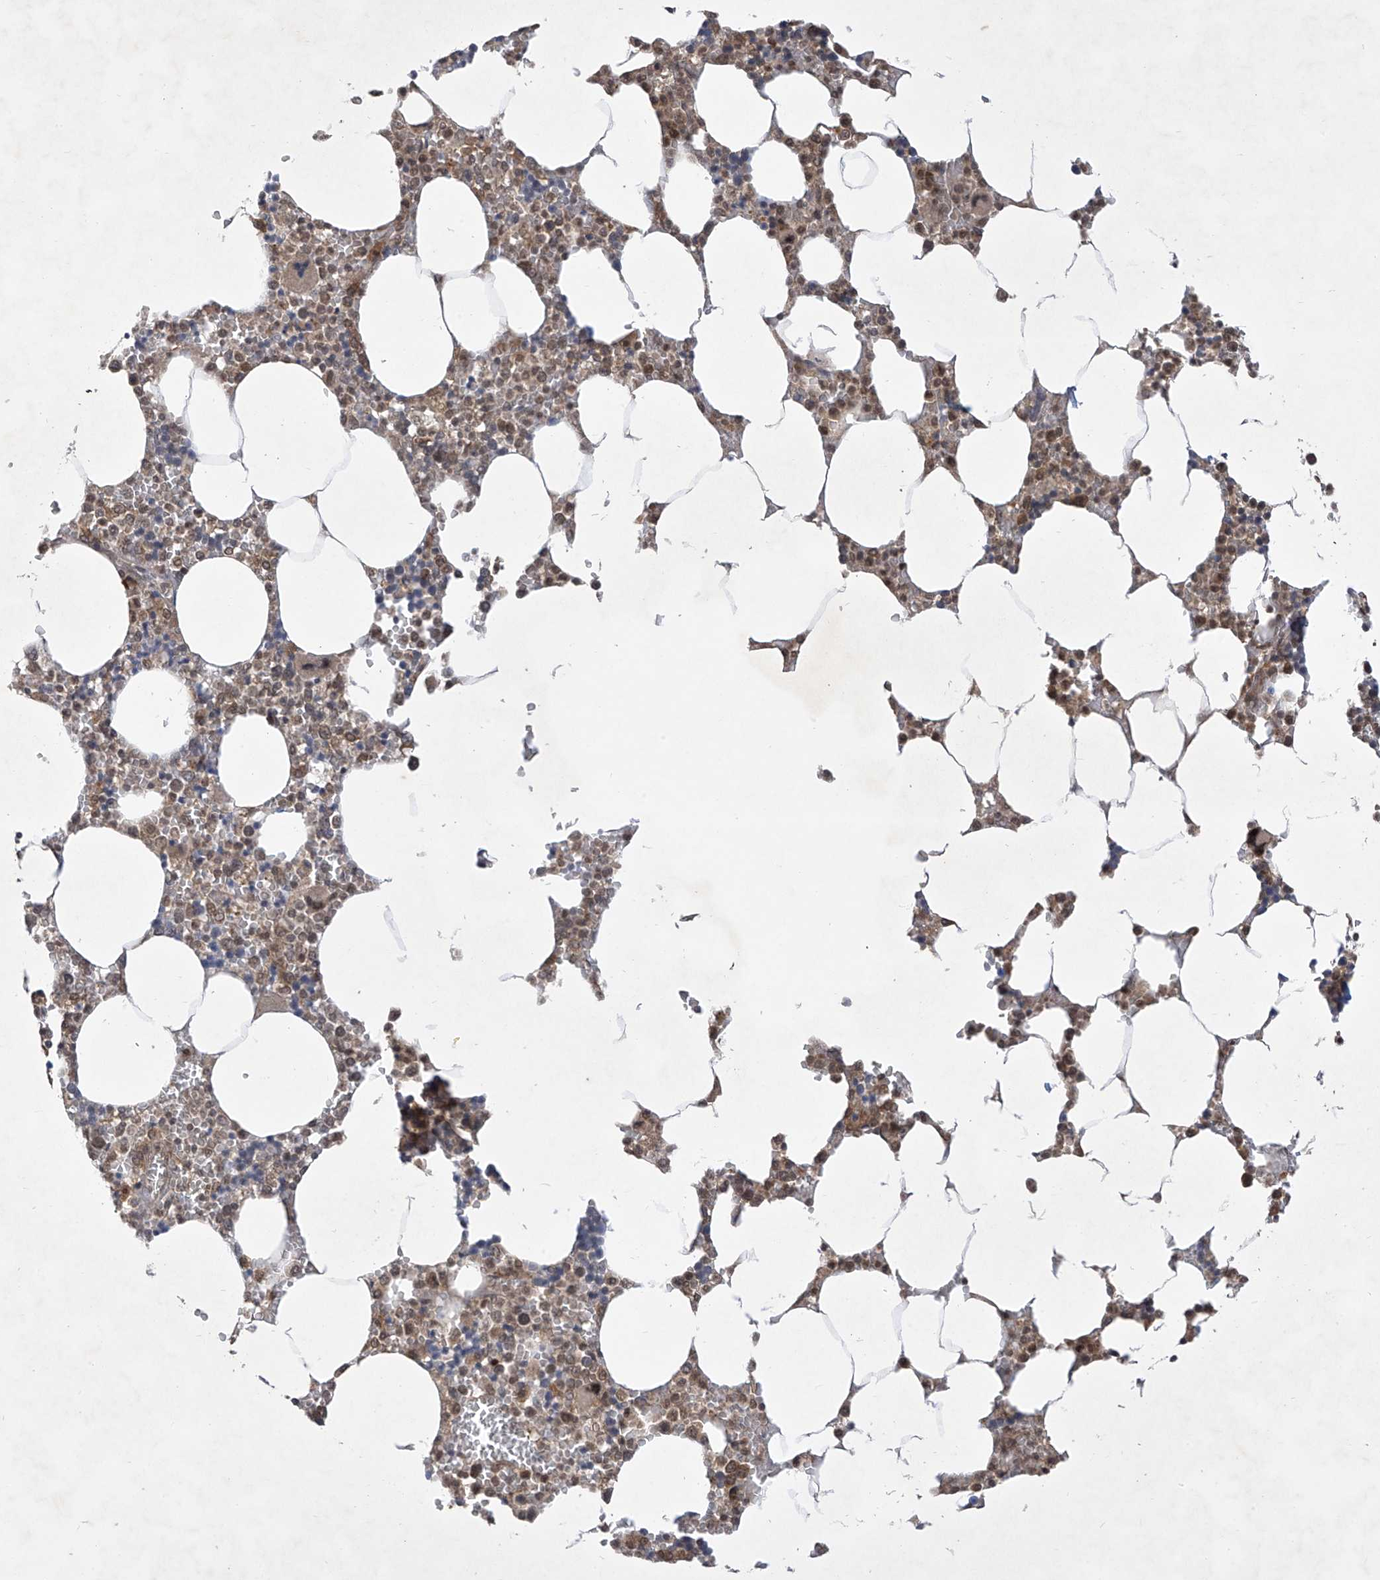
{"staining": {"intensity": "moderate", "quantity": ">75%", "location": "cytoplasmic/membranous,nuclear"}, "tissue": "bone marrow", "cell_type": "Hematopoietic cells", "image_type": "normal", "snomed": [{"axis": "morphology", "description": "Normal tissue, NOS"}, {"axis": "topography", "description": "Bone marrow"}], "caption": "Protein staining by immunohistochemistry displays moderate cytoplasmic/membranous,nuclear expression in approximately >75% of hematopoietic cells in unremarkable bone marrow.", "gene": "LCOR", "patient": {"sex": "male", "age": 70}}